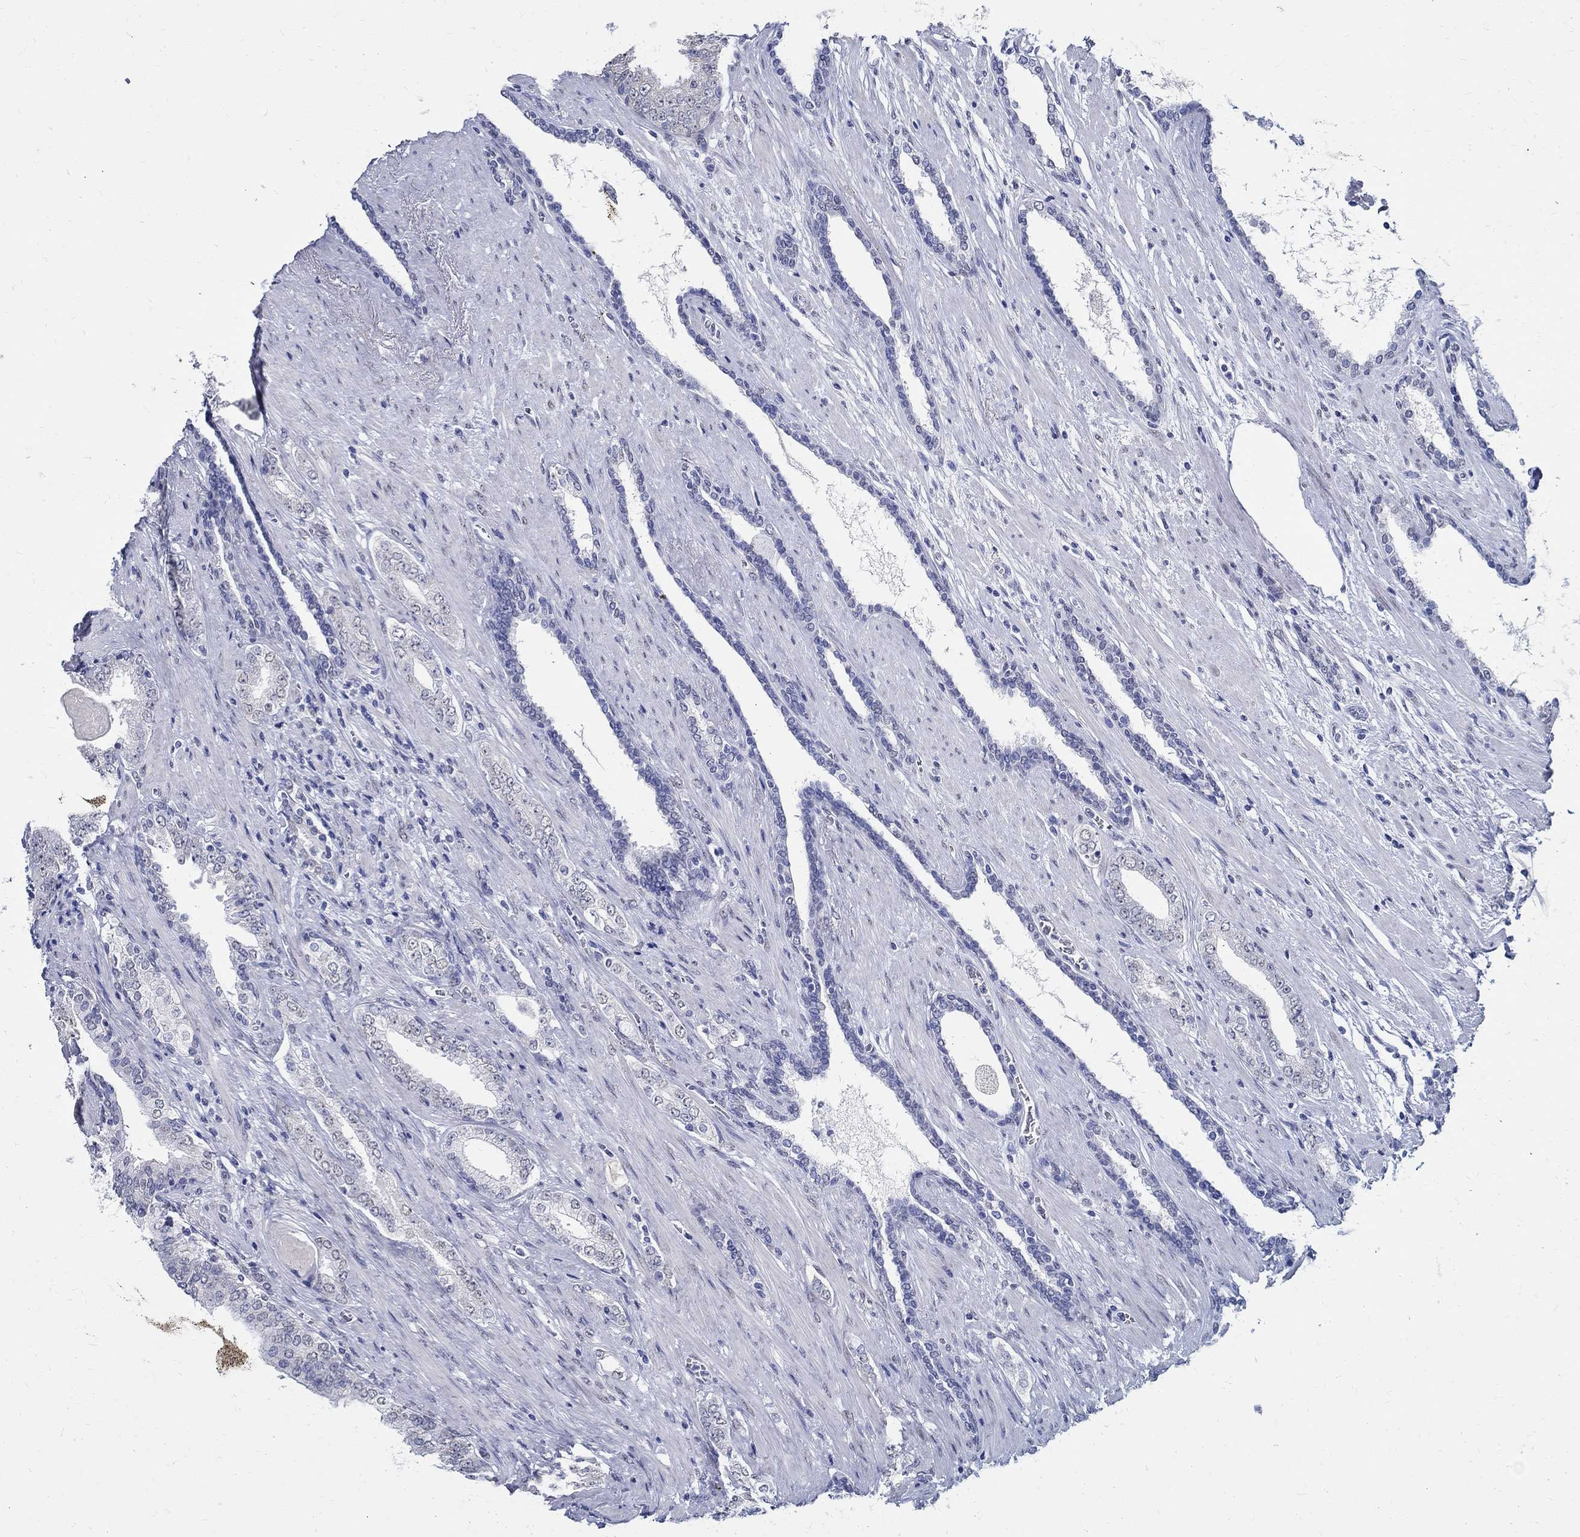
{"staining": {"intensity": "negative", "quantity": "none", "location": "none"}, "tissue": "prostate cancer", "cell_type": "Tumor cells", "image_type": "cancer", "snomed": [{"axis": "morphology", "description": "Adenocarcinoma, Low grade"}, {"axis": "topography", "description": "Prostate and seminal vesicle, NOS"}], "caption": "Immunohistochemistry photomicrograph of neoplastic tissue: prostate cancer (low-grade adenocarcinoma) stained with DAB (3,3'-diaminobenzidine) displays no significant protein staining in tumor cells.", "gene": "TSPAN16", "patient": {"sex": "male", "age": 61}}